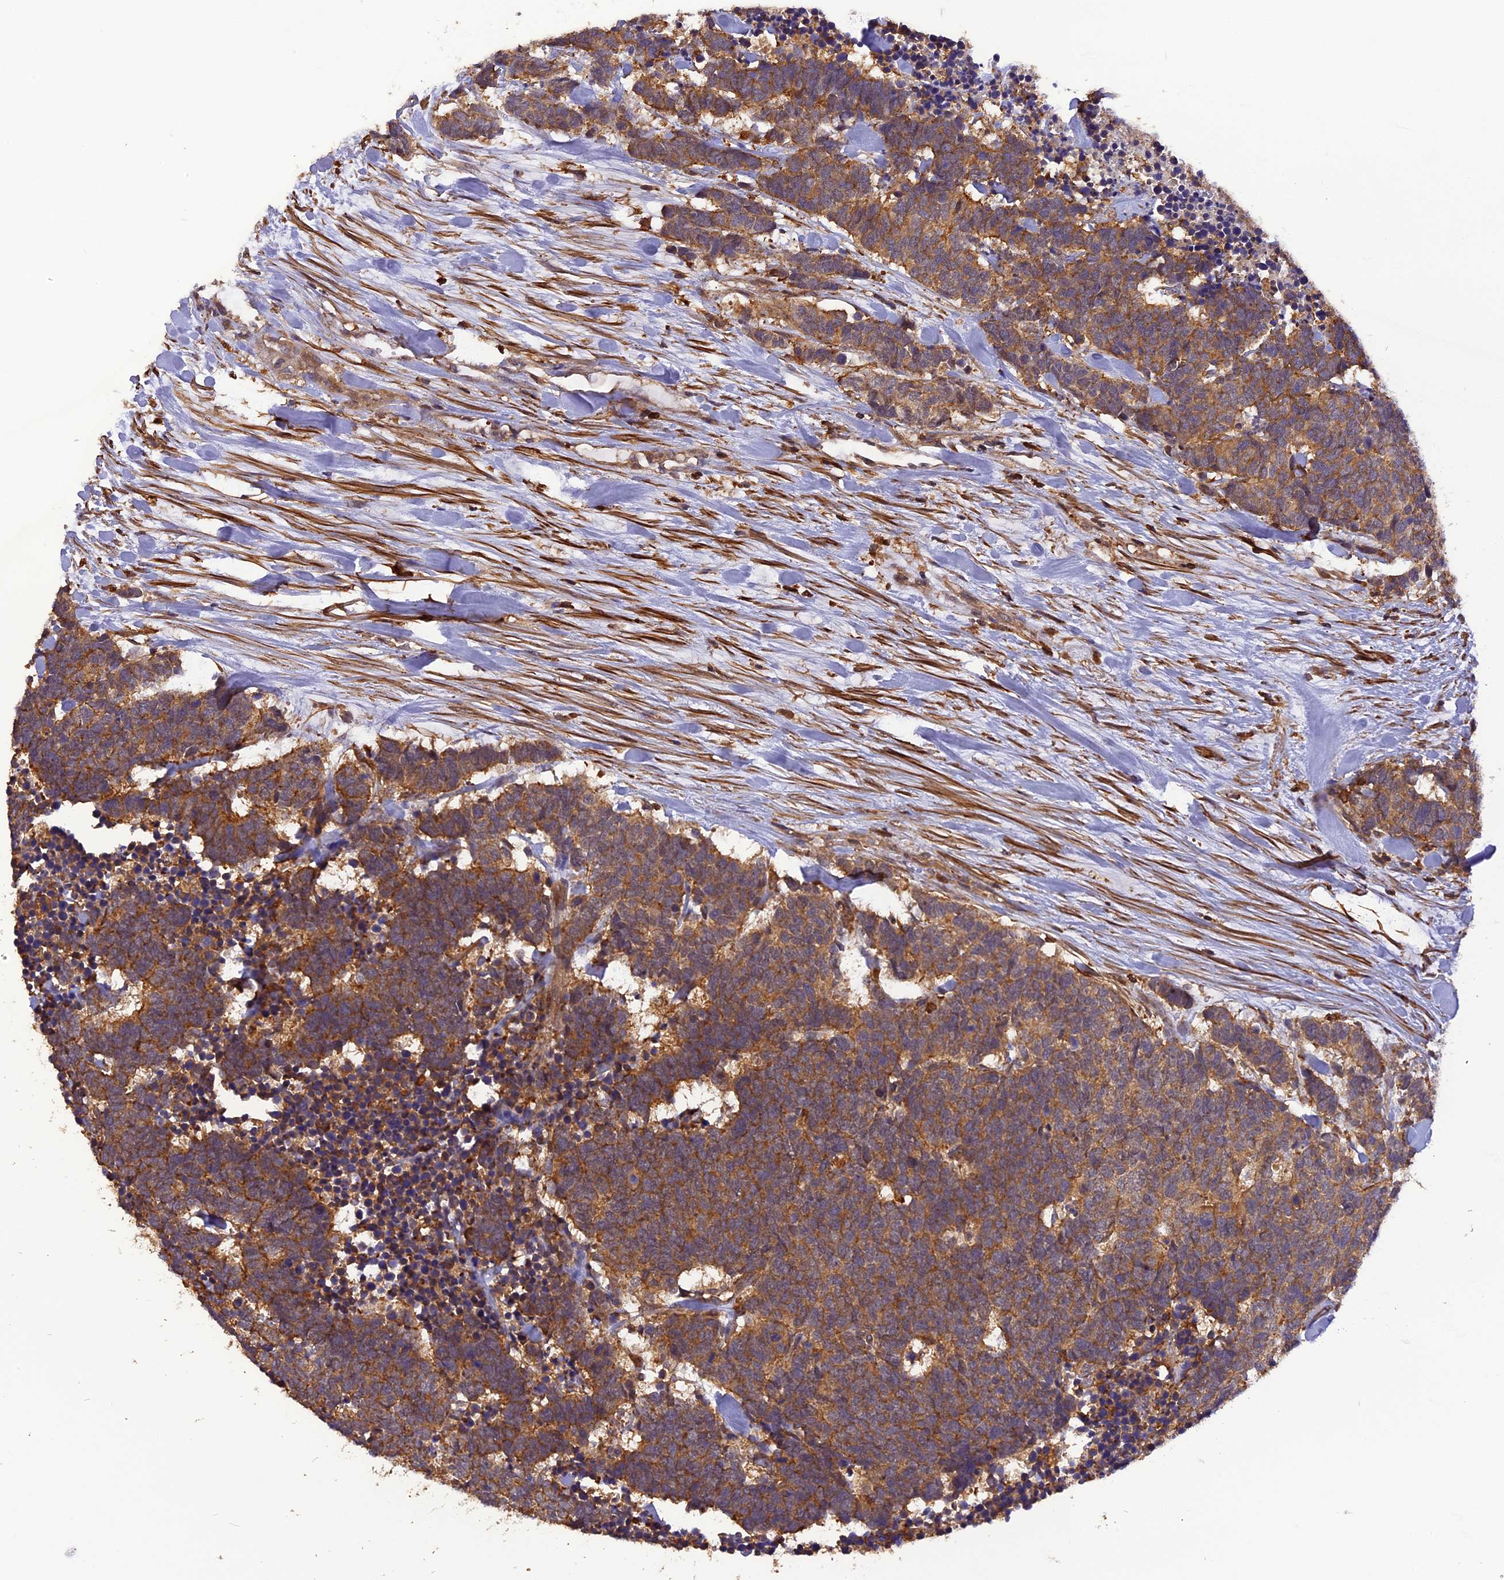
{"staining": {"intensity": "moderate", "quantity": ">75%", "location": "cytoplasmic/membranous"}, "tissue": "carcinoid", "cell_type": "Tumor cells", "image_type": "cancer", "snomed": [{"axis": "morphology", "description": "Carcinoma, NOS"}, {"axis": "morphology", "description": "Carcinoid, malignant, NOS"}, {"axis": "topography", "description": "Urinary bladder"}], "caption": "Immunohistochemical staining of human carcinoma shows moderate cytoplasmic/membranous protein positivity in about >75% of tumor cells. (Stains: DAB (3,3'-diaminobenzidine) in brown, nuclei in blue, Microscopy: brightfield microscopy at high magnification).", "gene": "STOML1", "patient": {"sex": "male", "age": 57}}